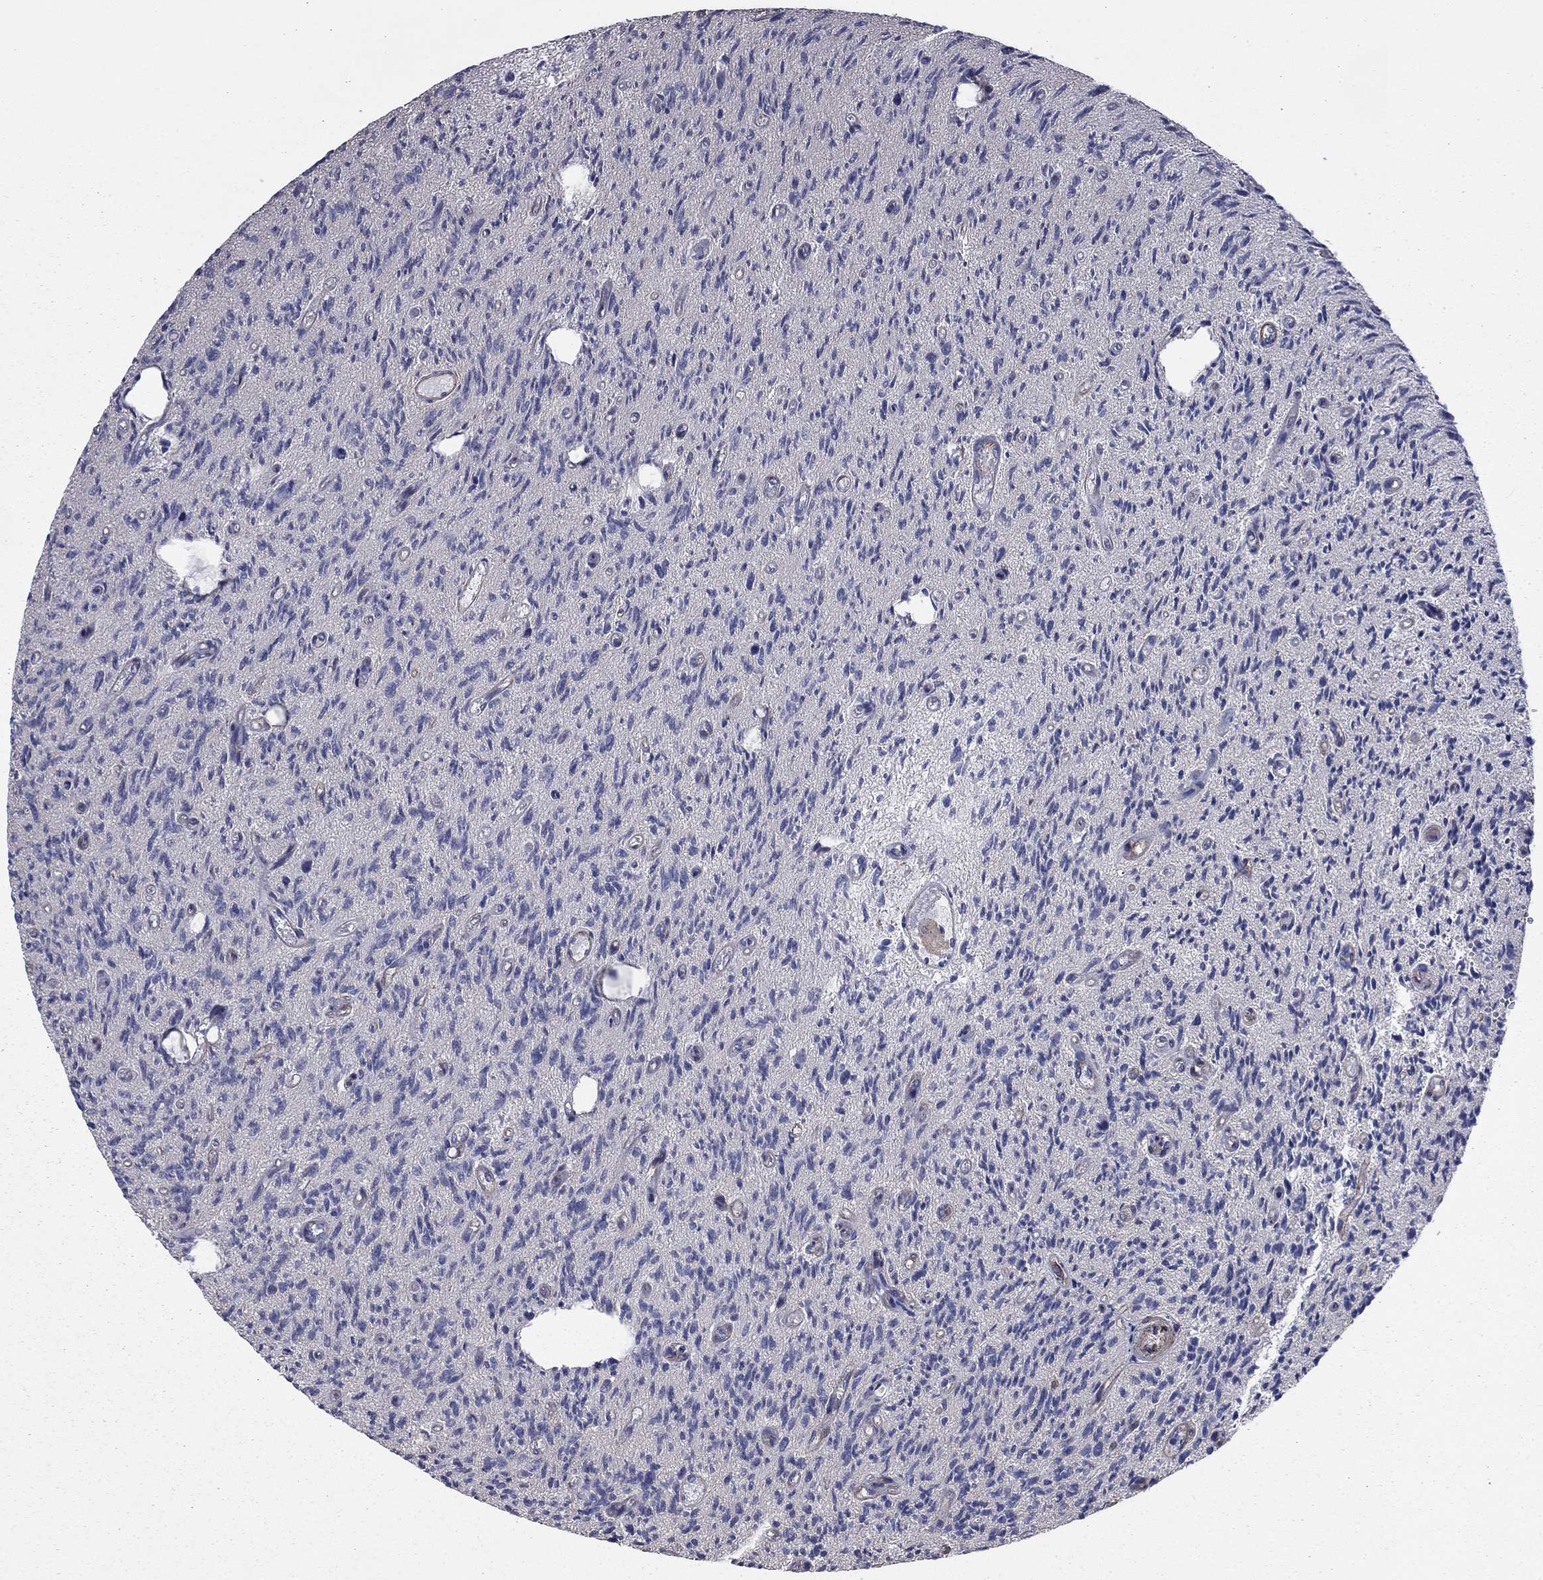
{"staining": {"intensity": "negative", "quantity": "none", "location": "none"}, "tissue": "glioma", "cell_type": "Tumor cells", "image_type": "cancer", "snomed": [{"axis": "morphology", "description": "Glioma, malignant, High grade"}, {"axis": "topography", "description": "Brain"}], "caption": "Glioma was stained to show a protein in brown. There is no significant staining in tumor cells. The staining is performed using DAB (3,3'-diaminobenzidine) brown chromogen with nuclei counter-stained in using hematoxylin.", "gene": "TCHH", "patient": {"sex": "male", "age": 64}}